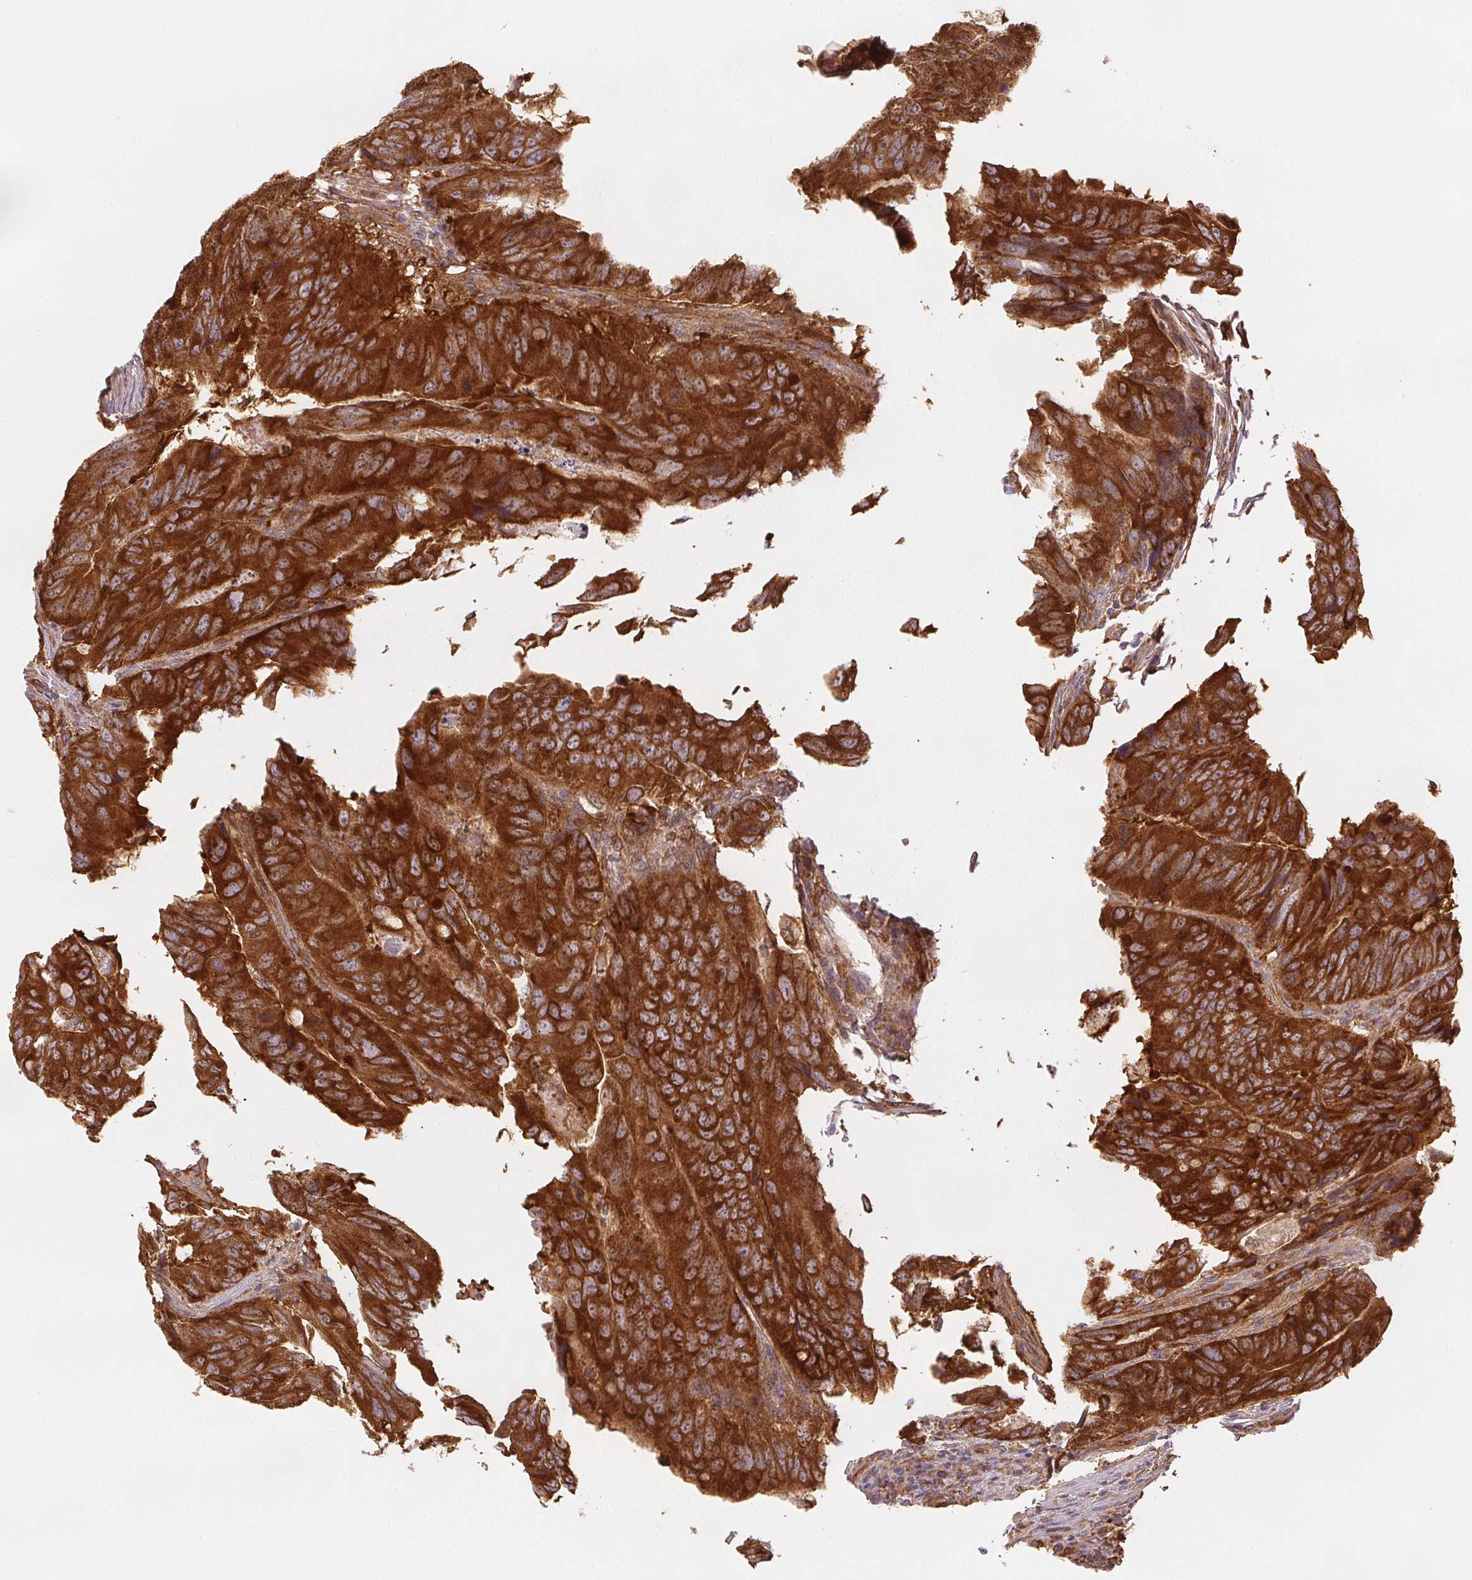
{"staining": {"intensity": "strong", "quantity": ">75%", "location": "cytoplasmic/membranous"}, "tissue": "colorectal cancer", "cell_type": "Tumor cells", "image_type": "cancer", "snomed": [{"axis": "morphology", "description": "Adenocarcinoma, NOS"}, {"axis": "topography", "description": "Colon"}], "caption": "The image demonstrates immunohistochemical staining of colorectal adenocarcinoma. There is strong cytoplasmic/membranous positivity is seen in approximately >75% of tumor cells. The staining is performed using DAB brown chromogen to label protein expression. The nuclei are counter-stained blue using hematoxylin.", "gene": "DIAPH2", "patient": {"sex": "male", "age": 79}}